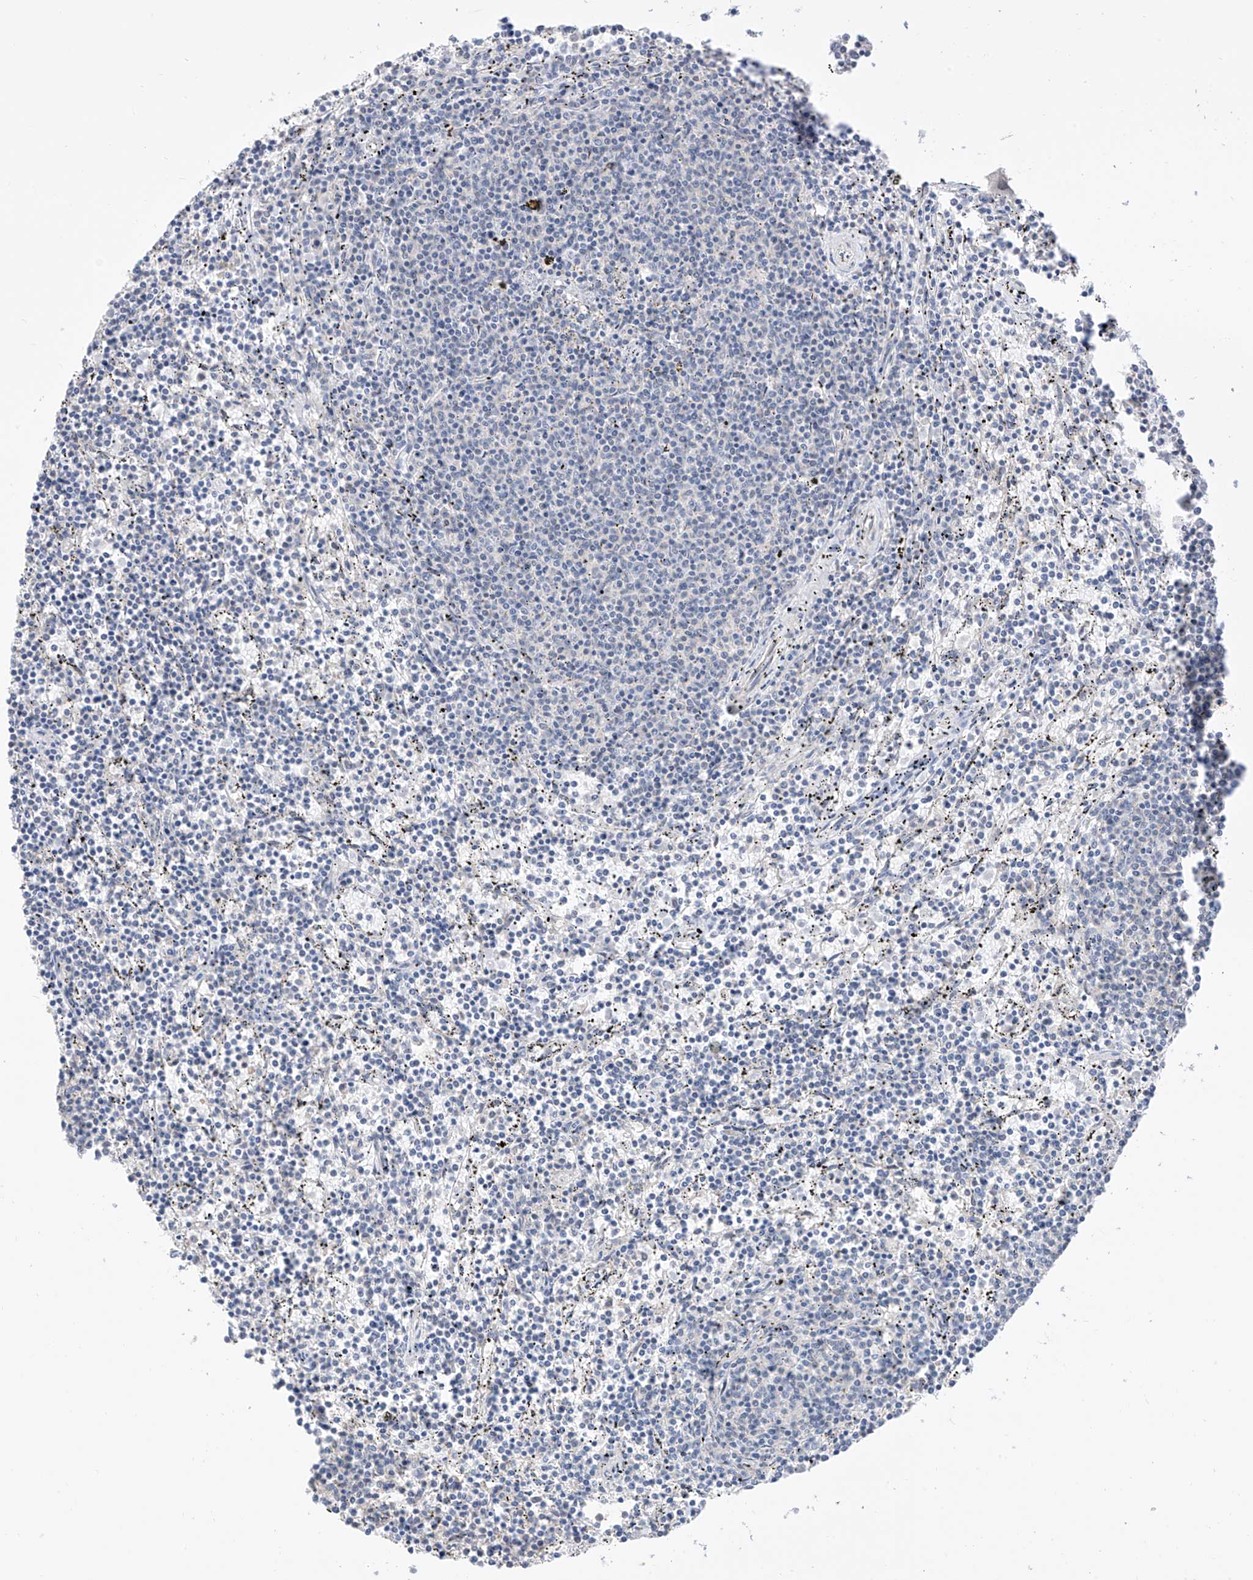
{"staining": {"intensity": "negative", "quantity": "none", "location": "none"}, "tissue": "lymphoma", "cell_type": "Tumor cells", "image_type": "cancer", "snomed": [{"axis": "morphology", "description": "Malignant lymphoma, non-Hodgkin's type, Low grade"}, {"axis": "topography", "description": "Spleen"}], "caption": "There is no significant expression in tumor cells of low-grade malignant lymphoma, non-Hodgkin's type.", "gene": "LATS1", "patient": {"sex": "female", "age": 50}}